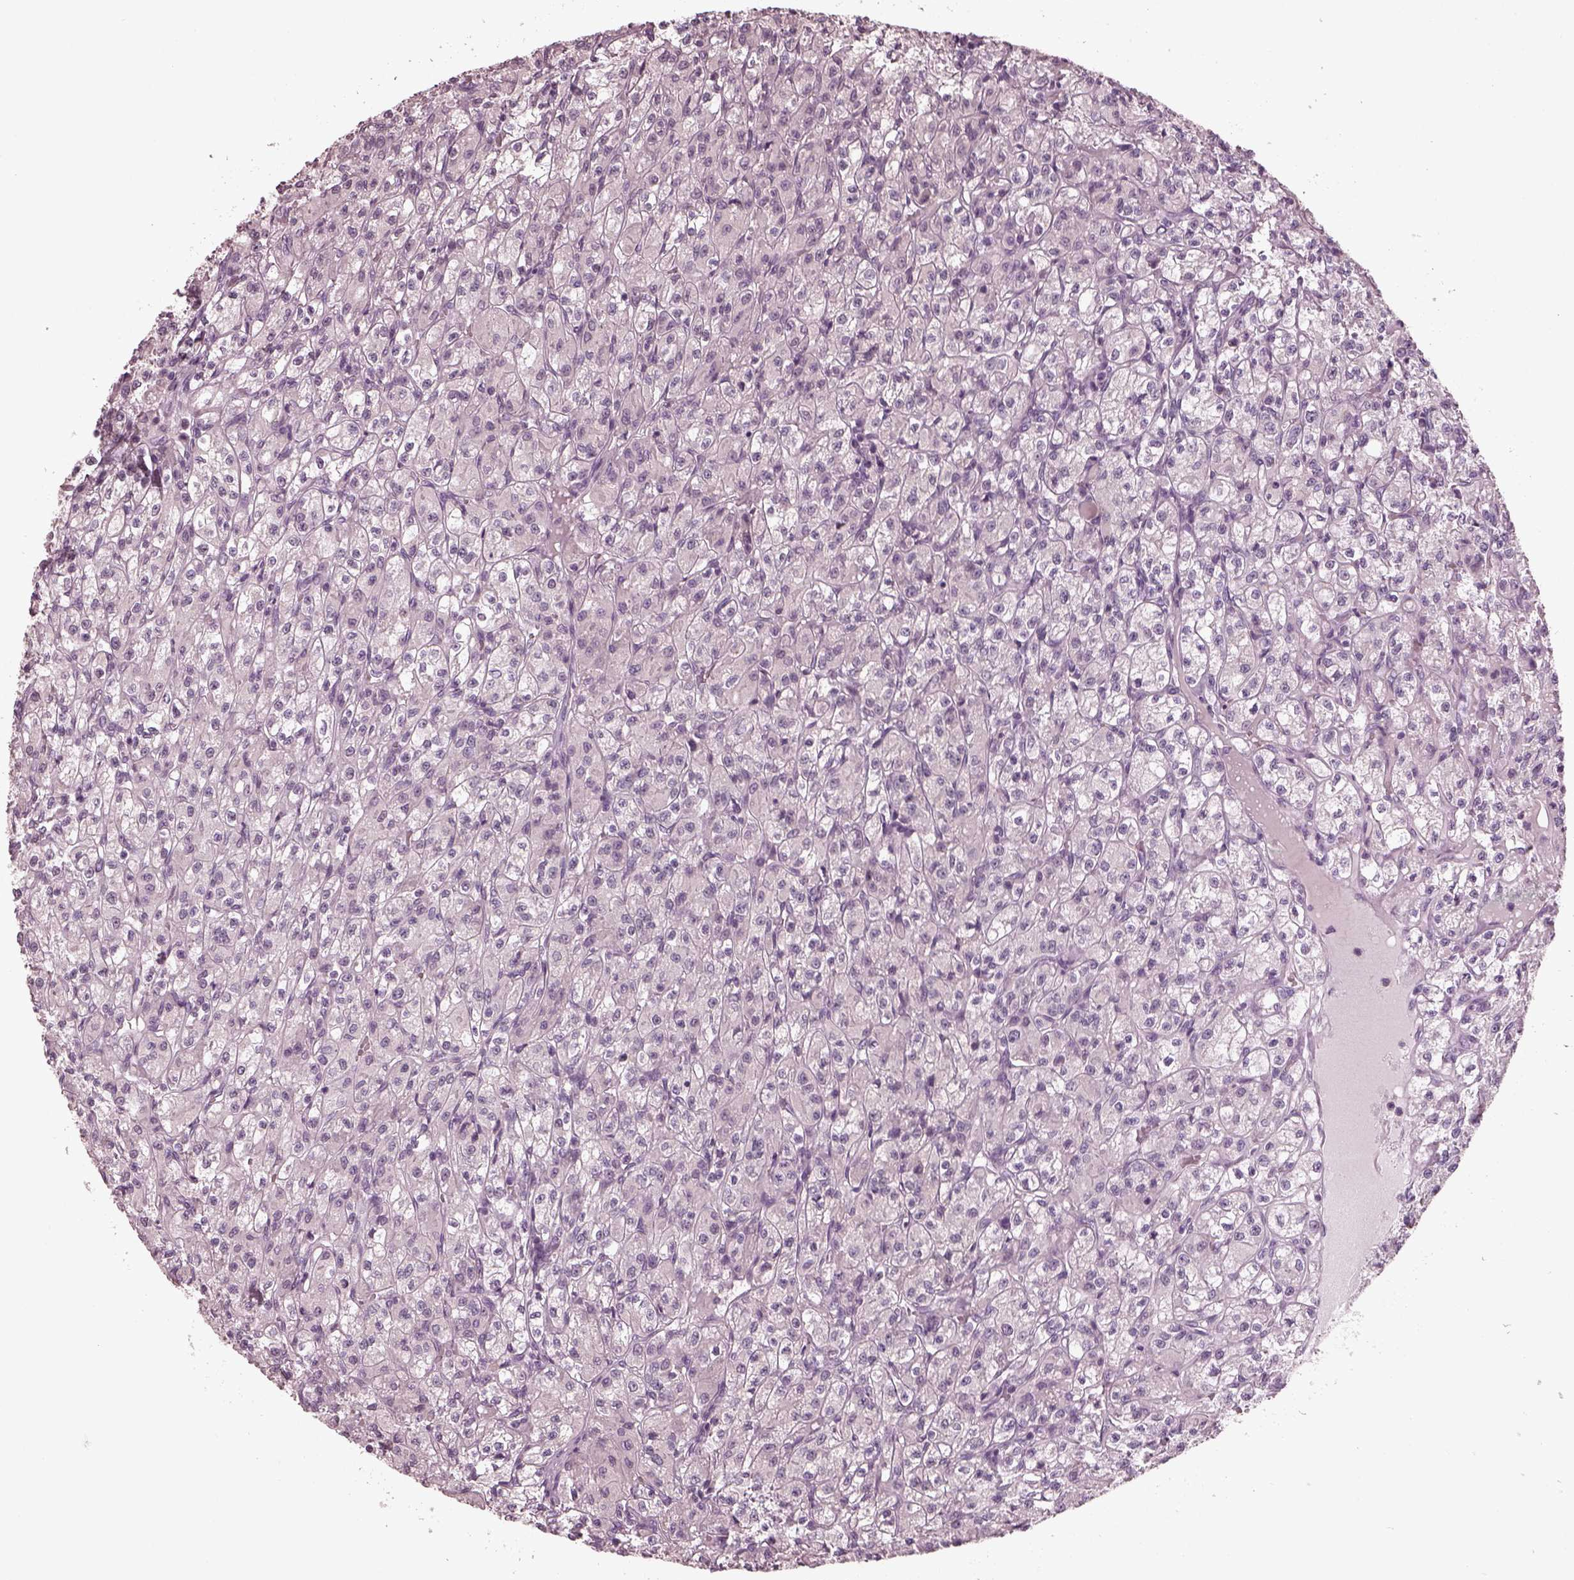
{"staining": {"intensity": "negative", "quantity": "none", "location": "none"}, "tissue": "renal cancer", "cell_type": "Tumor cells", "image_type": "cancer", "snomed": [{"axis": "morphology", "description": "Adenocarcinoma, NOS"}, {"axis": "topography", "description": "Kidney"}], "caption": "Tumor cells show no significant protein positivity in adenocarcinoma (renal).", "gene": "RCVRN", "patient": {"sex": "female", "age": 70}}